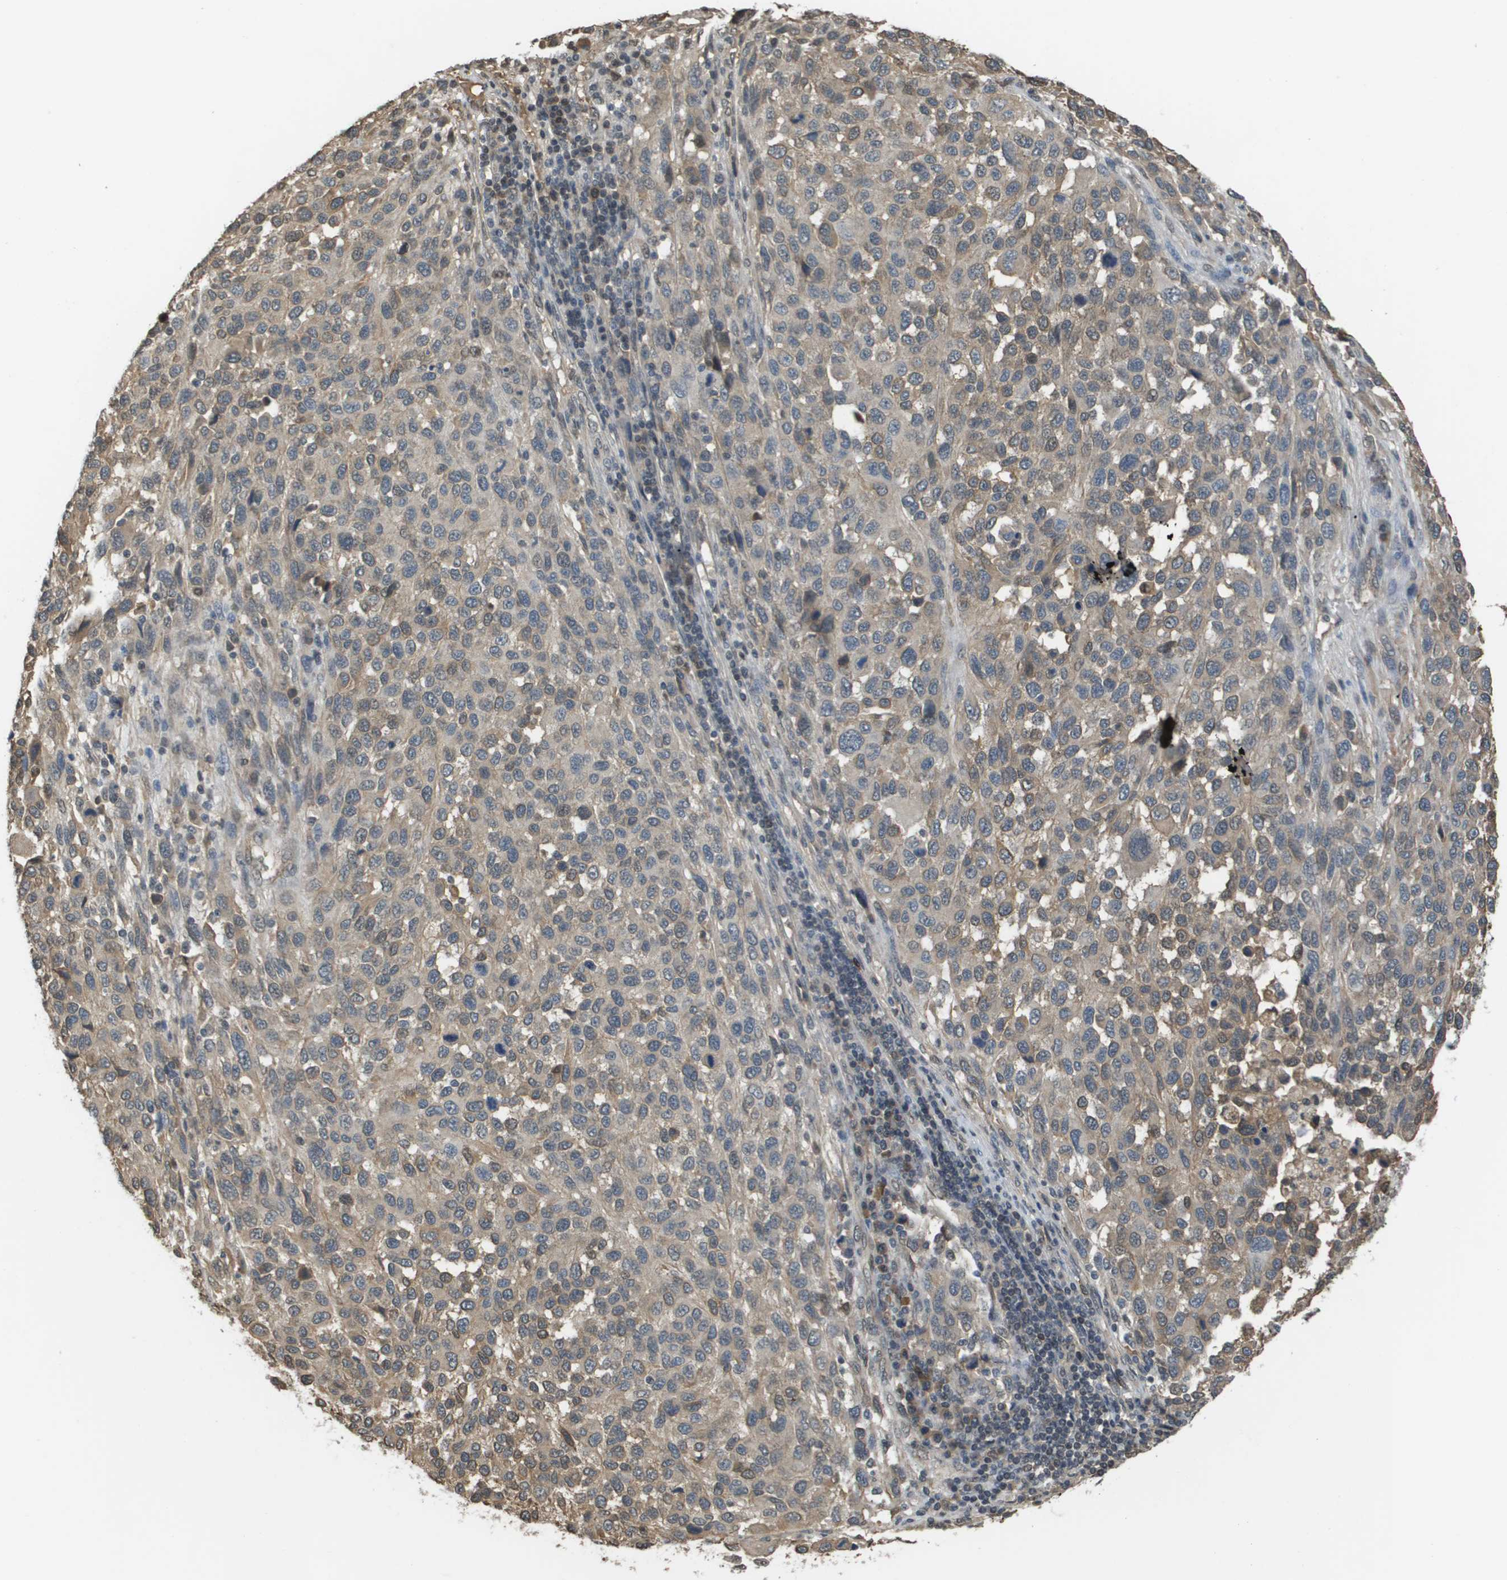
{"staining": {"intensity": "weak", "quantity": "25%-75%", "location": "cytoplasmic/membranous"}, "tissue": "melanoma", "cell_type": "Tumor cells", "image_type": "cancer", "snomed": [{"axis": "morphology", "description": "Malignant melanoma, Metastatic site"}, {"axis": "topography", "description": "Lymph node"}], "caption": "Tumor cells display low levels of weak cytoplasmic/membranous staining in approximately 25%-75% of cells in malignant melanoma (metastatic site). (DAB (3,3'-diaminobenzidine) IHC, brown staining for protein, blue staining for nuclei).", "gene": "NDRG2", "patient": {"sex": "male", "age": 61}}